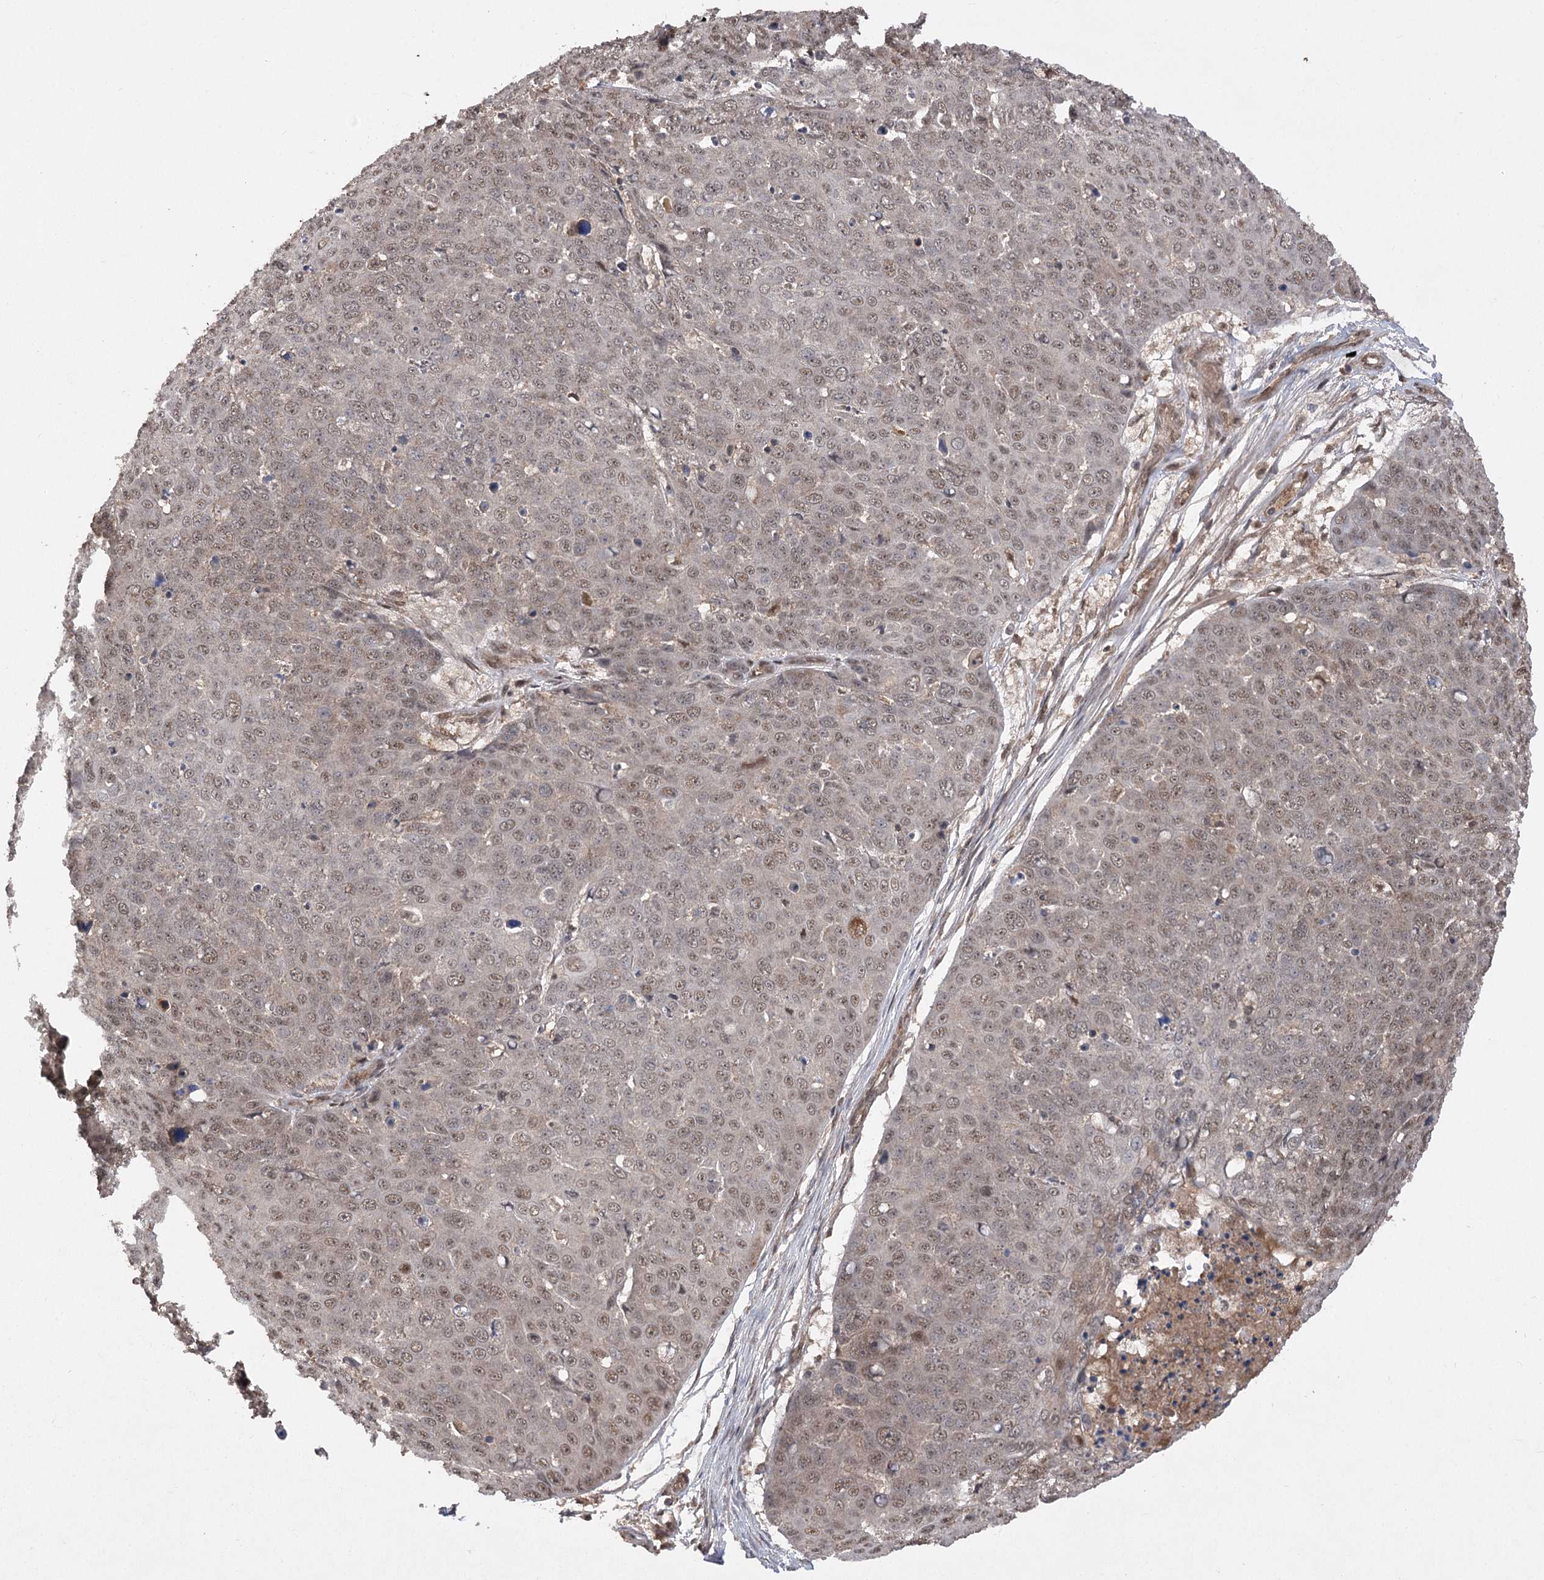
{"staining": {"intensity": "weak", "quantity": ">75%", "location": "nuclear"}, "tissue": "skin cancer", "cell_type": "Tumor cells", "image_type": "cancer", "snomed": [{"axis": "morphology", "description": "Squamous cell carcinoma, NOS"}, {"axis": "topography", "description": "Skin"}], "caption": "Weak nuclear staining for a protein is appreciated in about >75% of tumor cells of skin squamous cell carcinoma using immunohistochemistry.", "gene": "TENM2", "patient": {"sex": "male", "age": 71}}